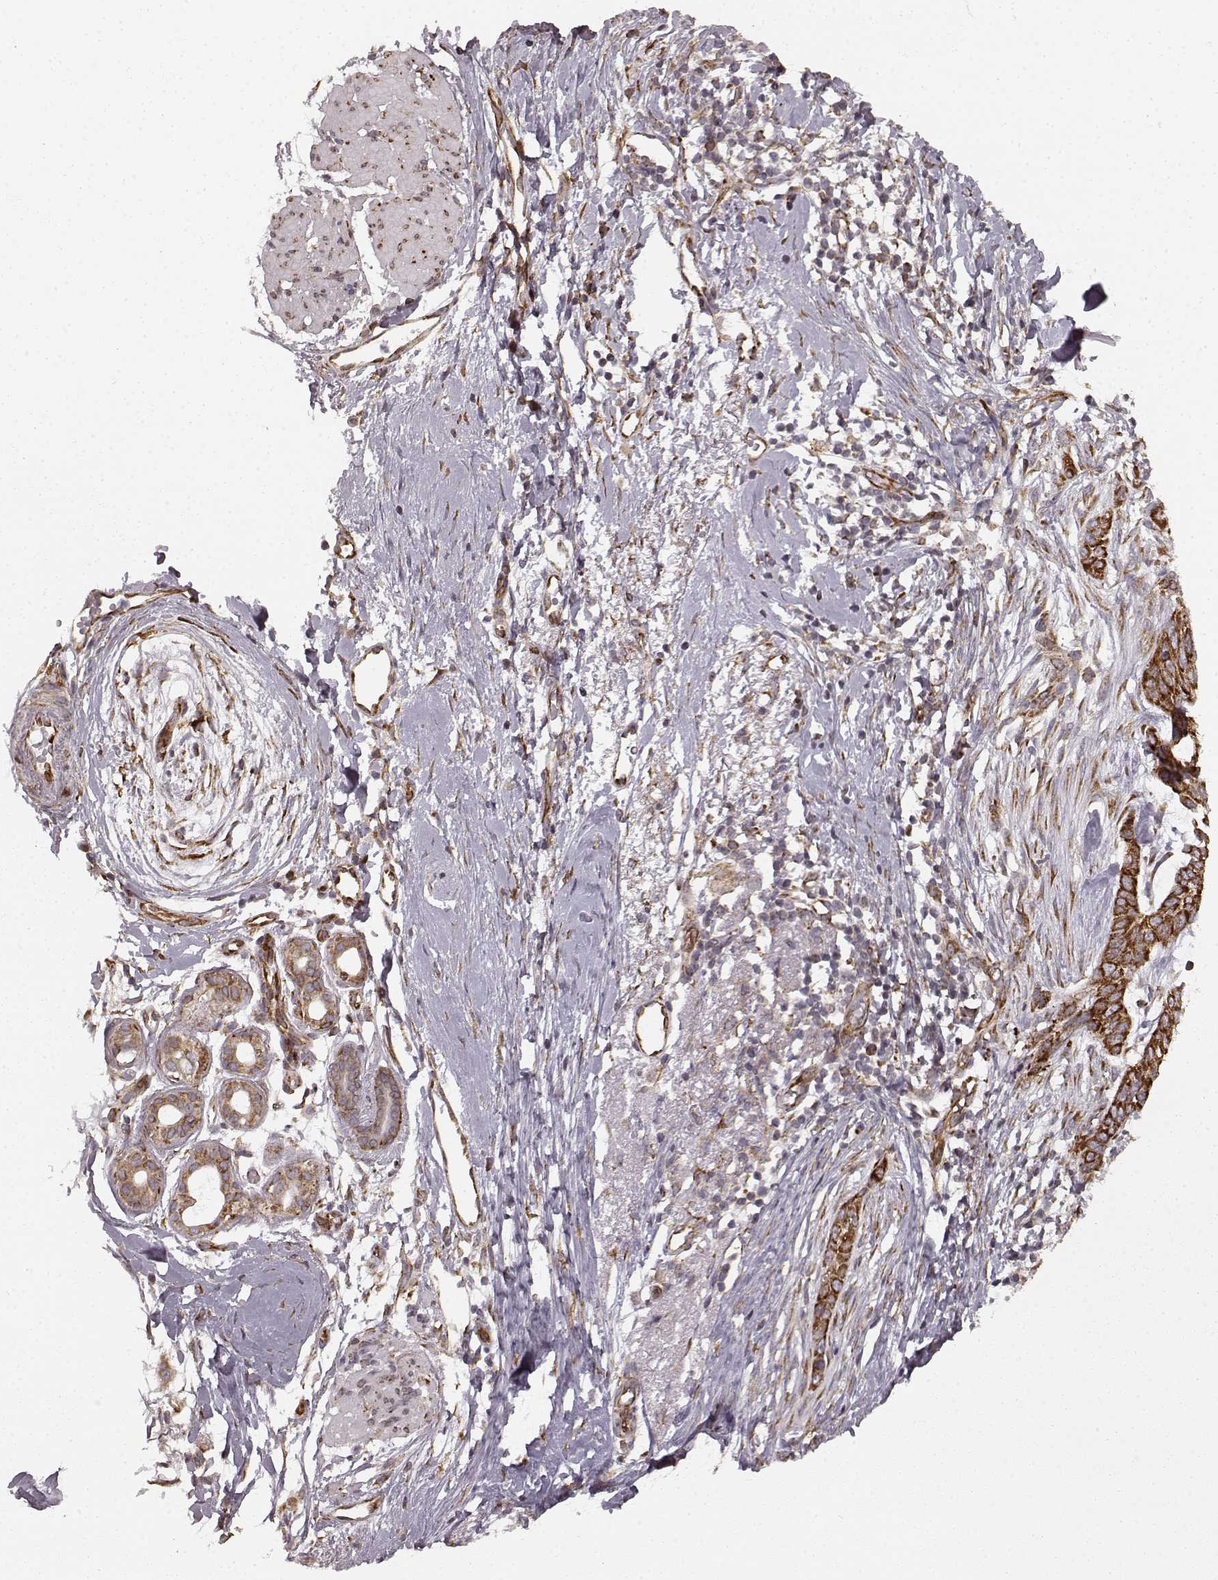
{"staining": {"intensity": "strong", "quantity": ">75%", "location": "cytoplasmic/membranous"}, "tissue": "skin cancer", "cell_type": "Tumor cells", "image_type": "cancer", "snomed": [{"axis": "morphology", "description": "Normal tissue, NOS"}, {"axis": "morphology", "description": "Basal cell carcinoma"}, {"axis": "topography", "description": "Skin"}], "caption": "IHC histopathology image of neoplastic tissue: human basal cell carcinoma (skin) stained using IHC reveals high levels of strong protein expression localized specifically in the cytoplasmic/membranous of tumor cells, appearing as a cytoplasmic/membranous brown color.", "gene": "TMEM14A", "patient": {"sex": "male", "age": 84}}